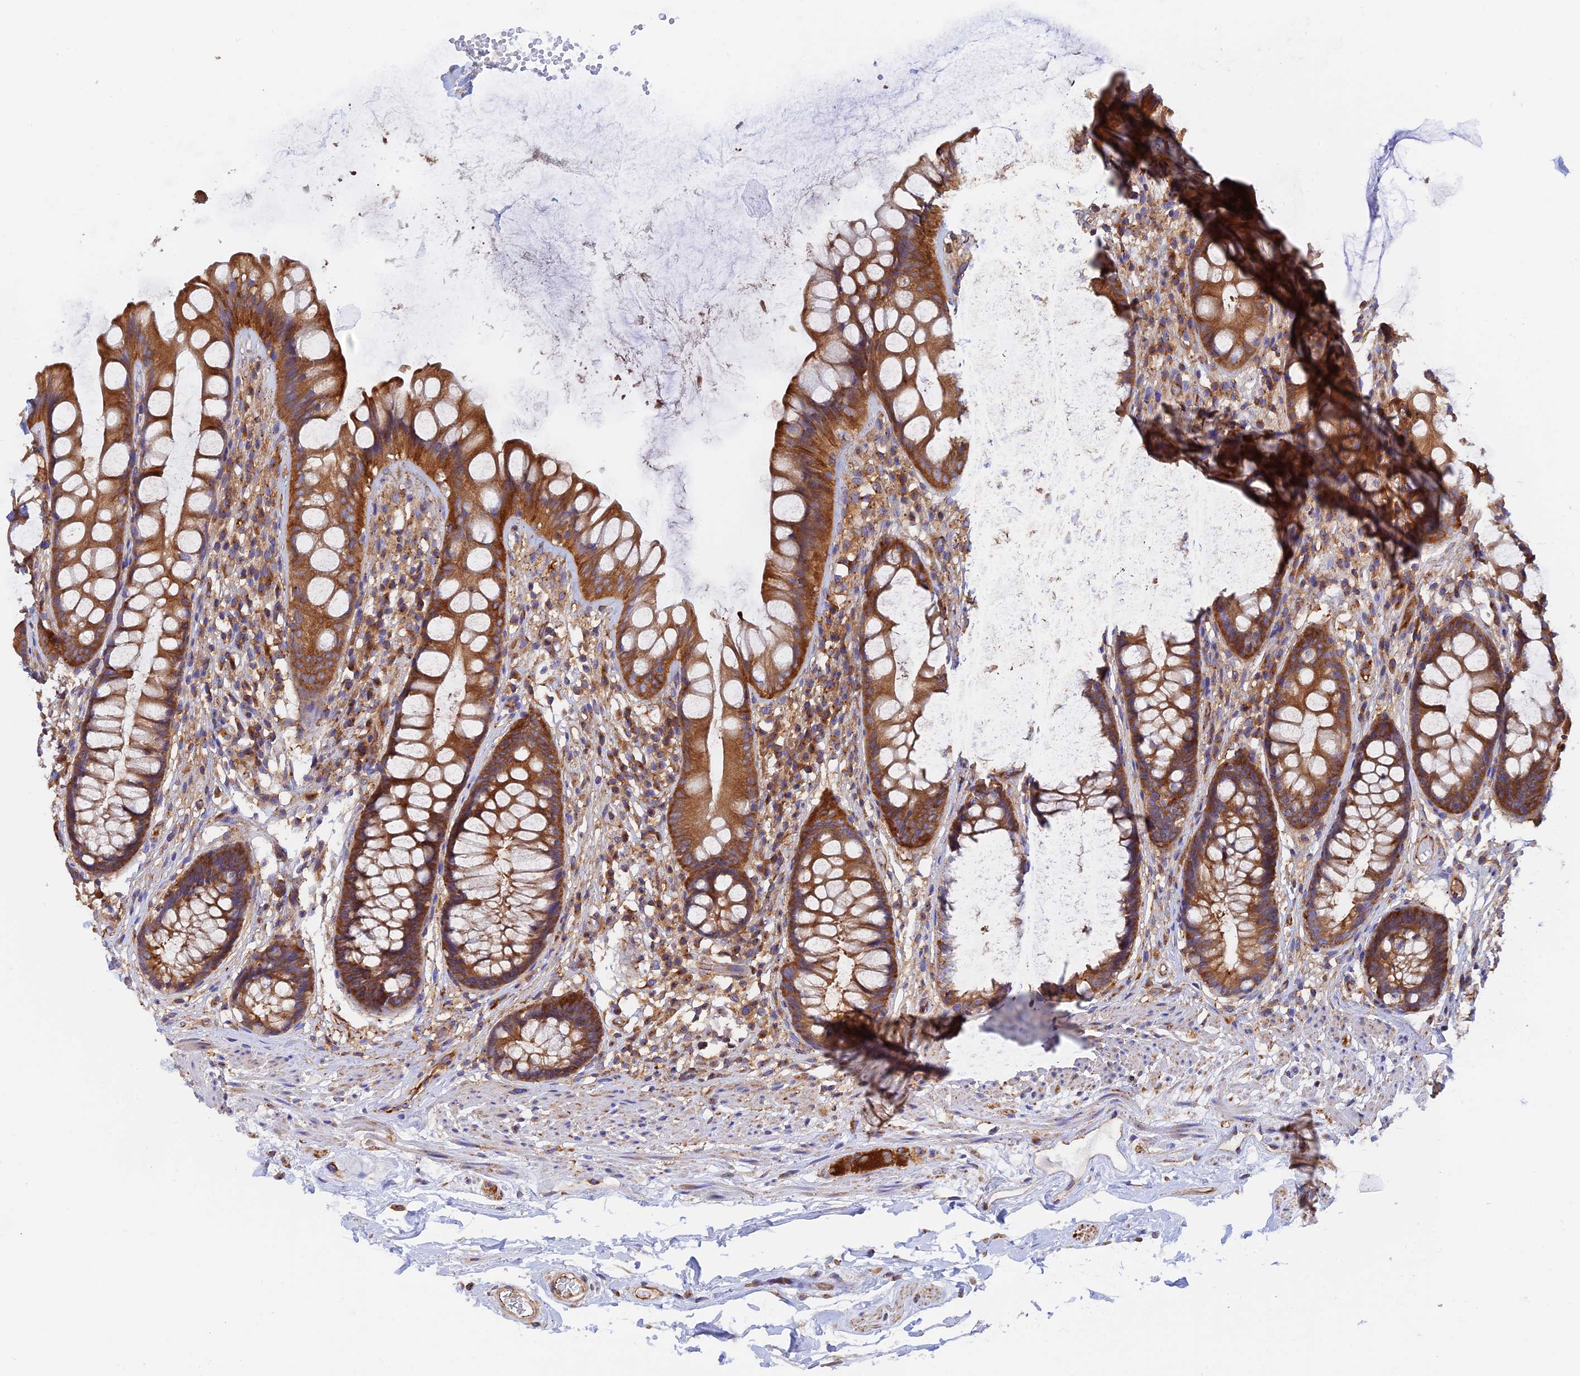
{"staining": {"intensity": "moderate", "quantity": ">75%", "location": "cytoplasmic/membranous"}, "tissue": "rectum", "cell_type": "Glandular cells", "image_type": "normal", "snomed": [{"axis": "morphology", "description": "Normal tissue, NOS"}, {"axis": "topography", "description": "Rectum"}], "caption": "Protein expression analysis of unremarkable rectum reveals moderate cytoplasmic/membranous positivity in approximately >75% of glandular cells. Using DAB (brown) and hematoxylin (blue) stains, captured at high magnification using brightfield microscopy.", "gene": "DCTN2", "patient": {"sex": "male", "age": 74}}